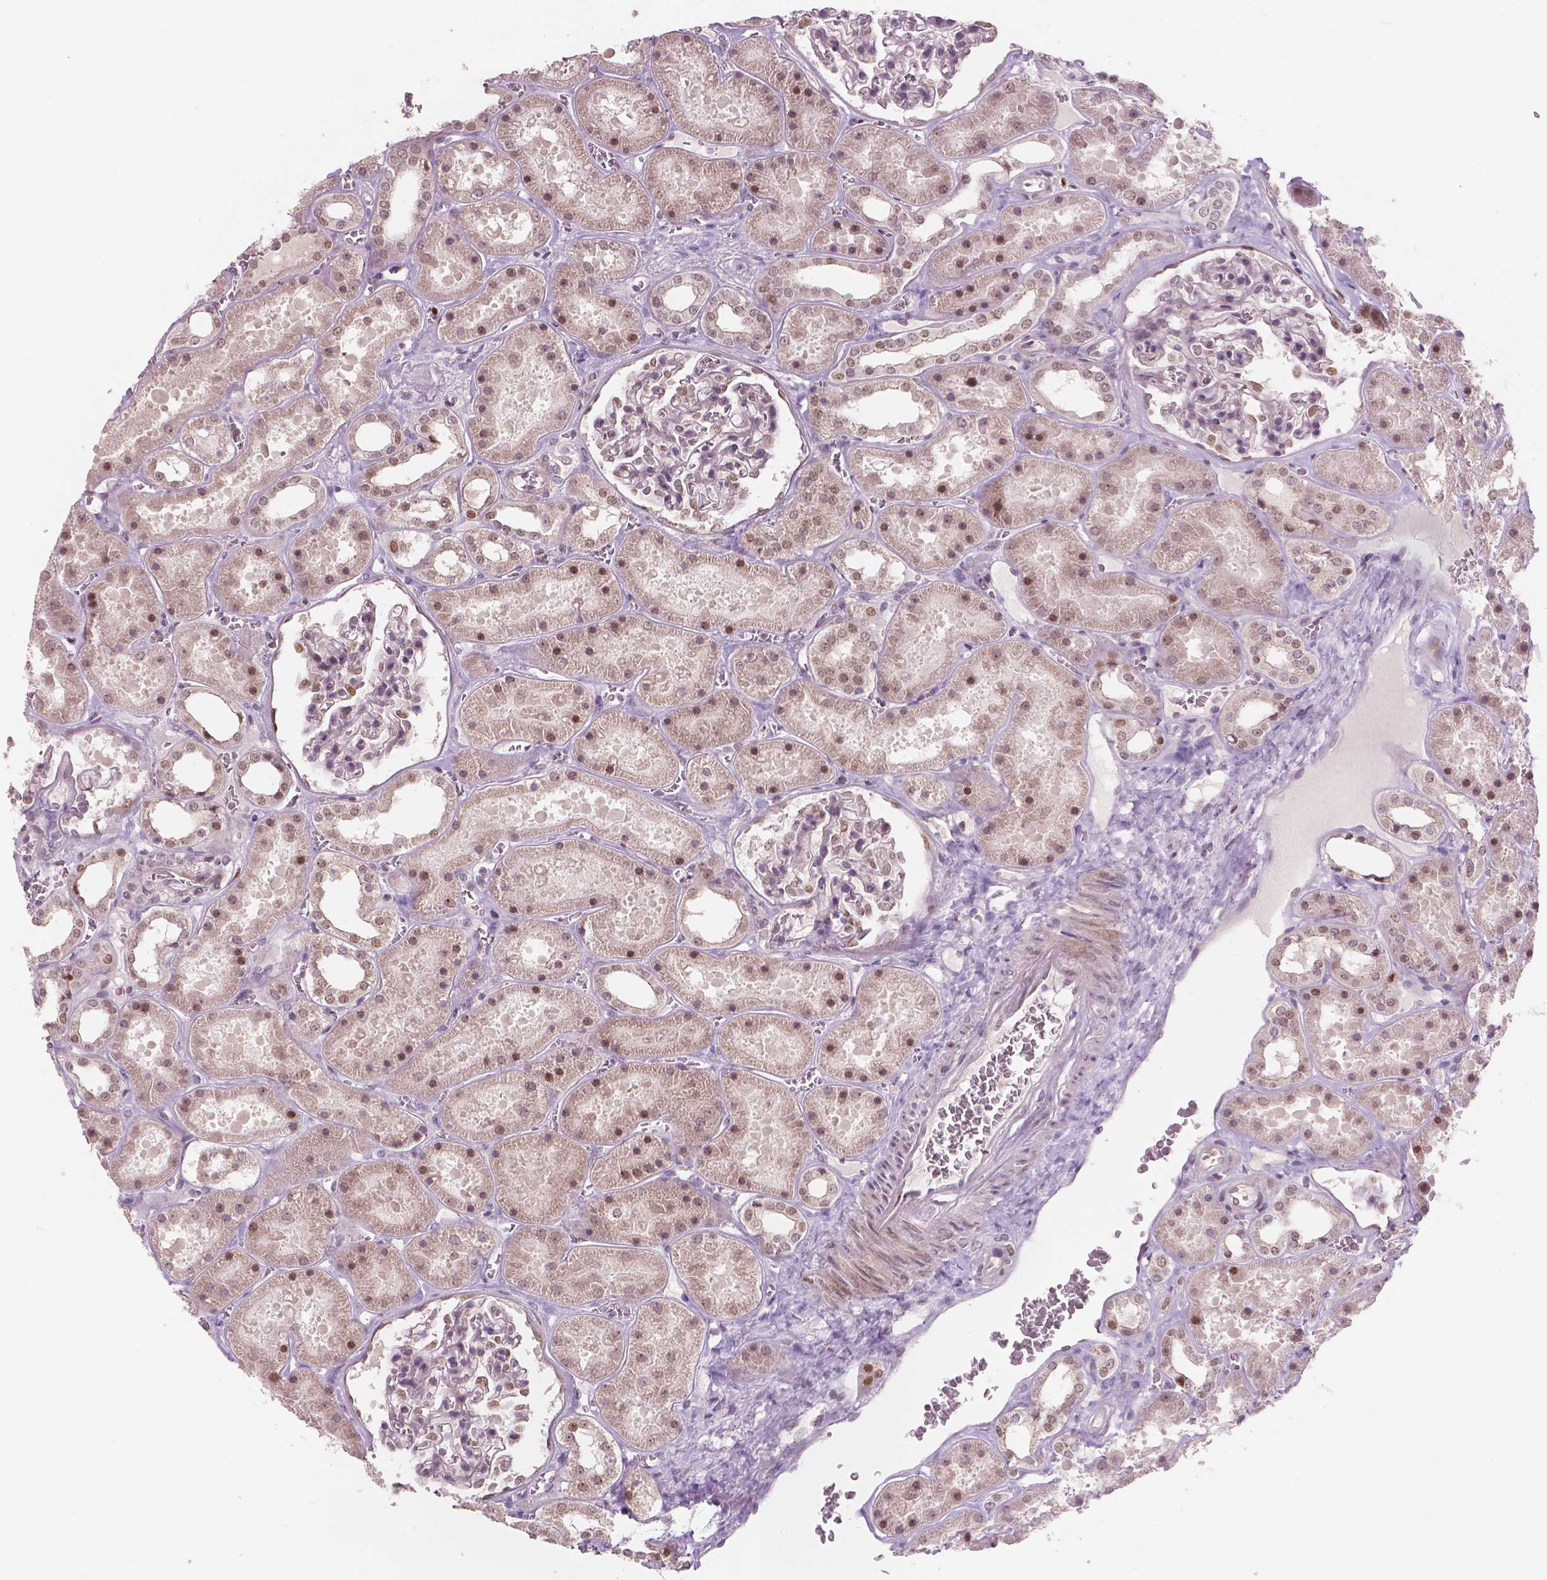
{"staining": {"intensity": "moderate", "quantity": "<25%", "location": "nuclear"}, "tissue": "kidney", "cell_type": "Cells in glomeruli", "image_type": "normal", "snomed": [{"axis": "morphology", "description": "Normal tissue, NOS"}, {"axis": "topography", "description": "Kidney"}], "caption": "Protein staining by immunohistochemistry shows moderate nuclear positivity in approximately <25% of cells in glomeruli in normal kidney.", "gene": "NSD2", "patient": {"sex": "female", "age": 41}}